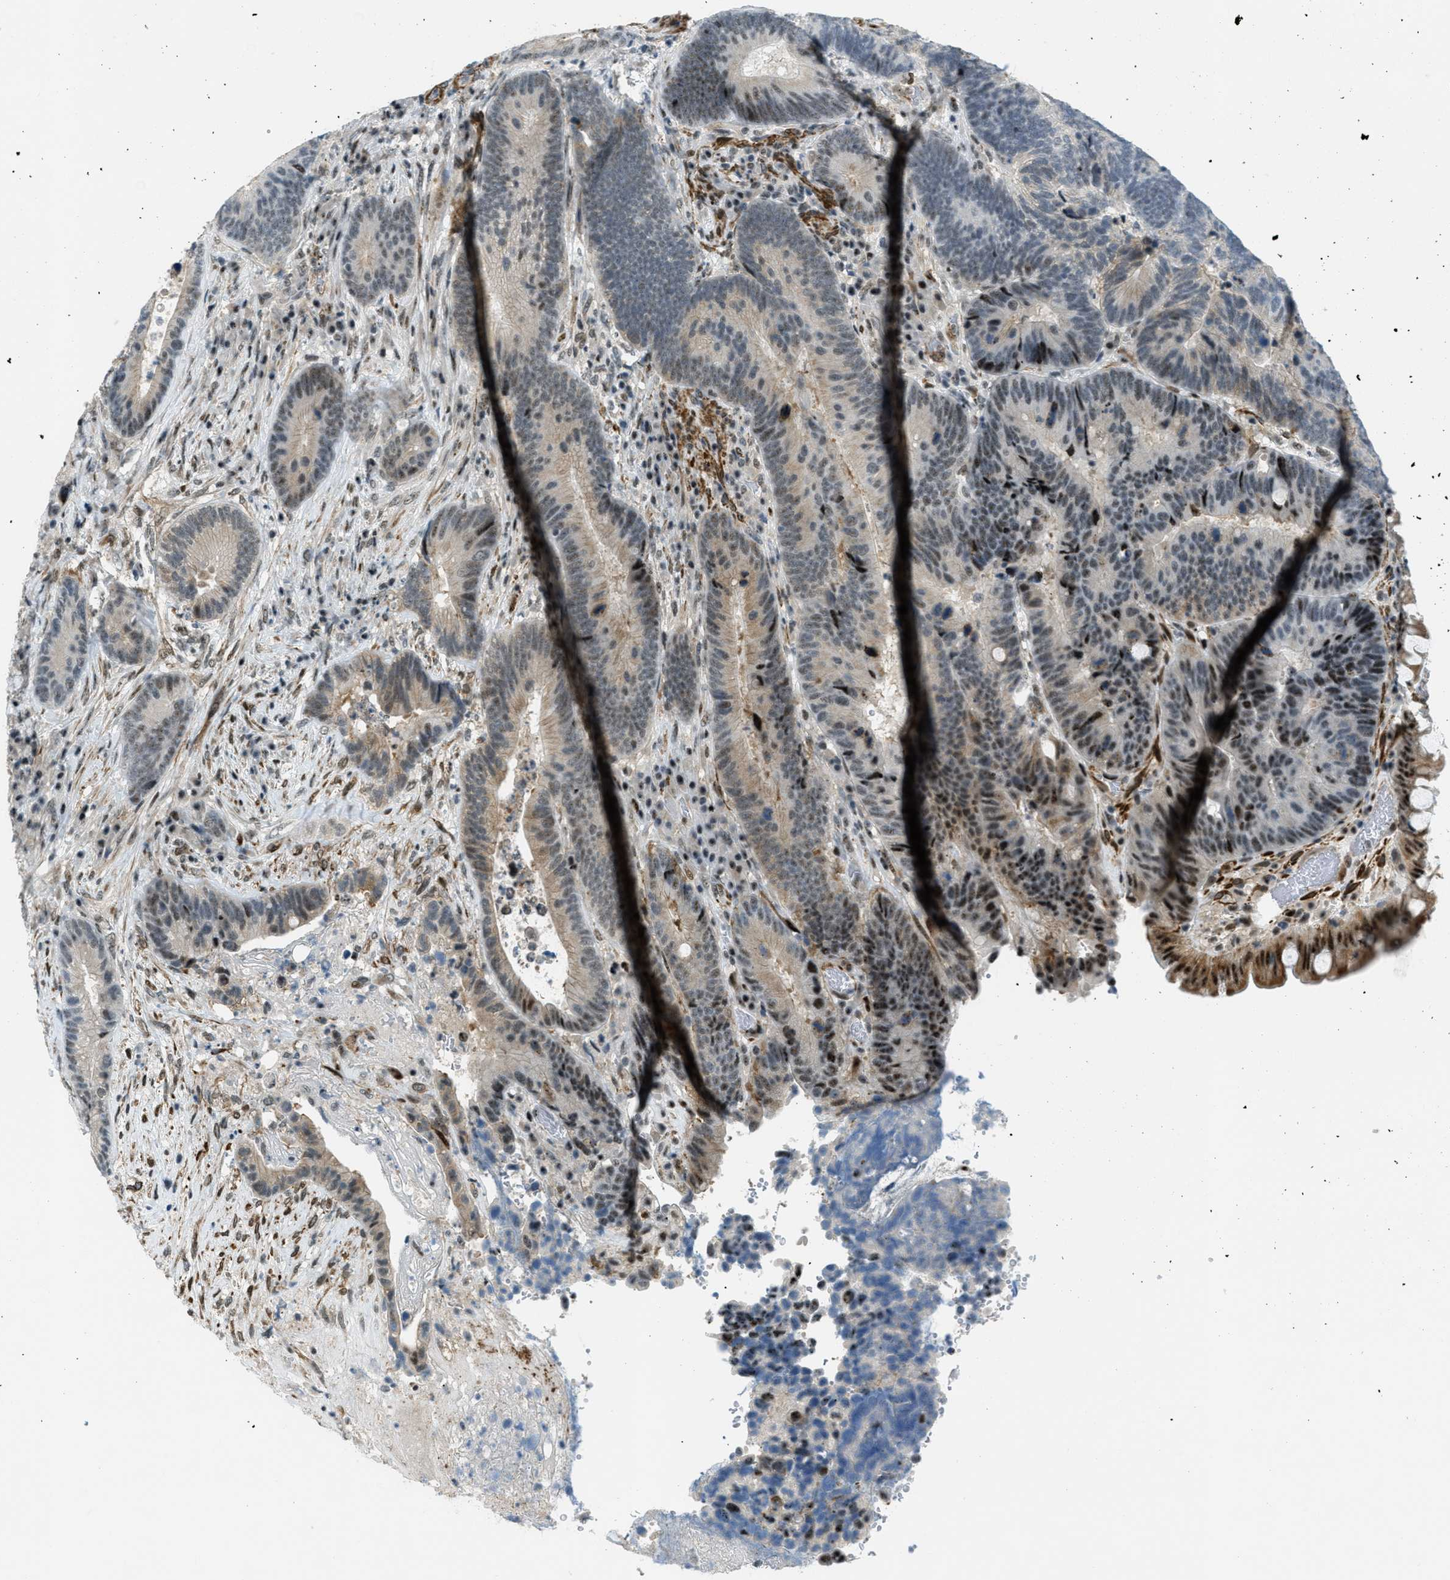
{"staining": {"intensity": "strong", "quantity": "<25%", "location": "cytoplasmic/membranous,nuclear"}, "tissue": "colorectal cancer", "cell_type": "Tumor cells", "image_type": "cancer", "snomed": [{"axis": "morphology", "description": "Adenocarcinoma, NOS"}, {"axis": "topography", "description": "Rectum"}], "caption": "Immunohistochemical staining of human colorectal adenocarcinoma reveals medium levels of strong cytoplasmic/membranous and nuclear positivity in about <25% of tumor cells.", "gene": "ZDHHC23", "patient": {"sex": "female", "age": 89}}